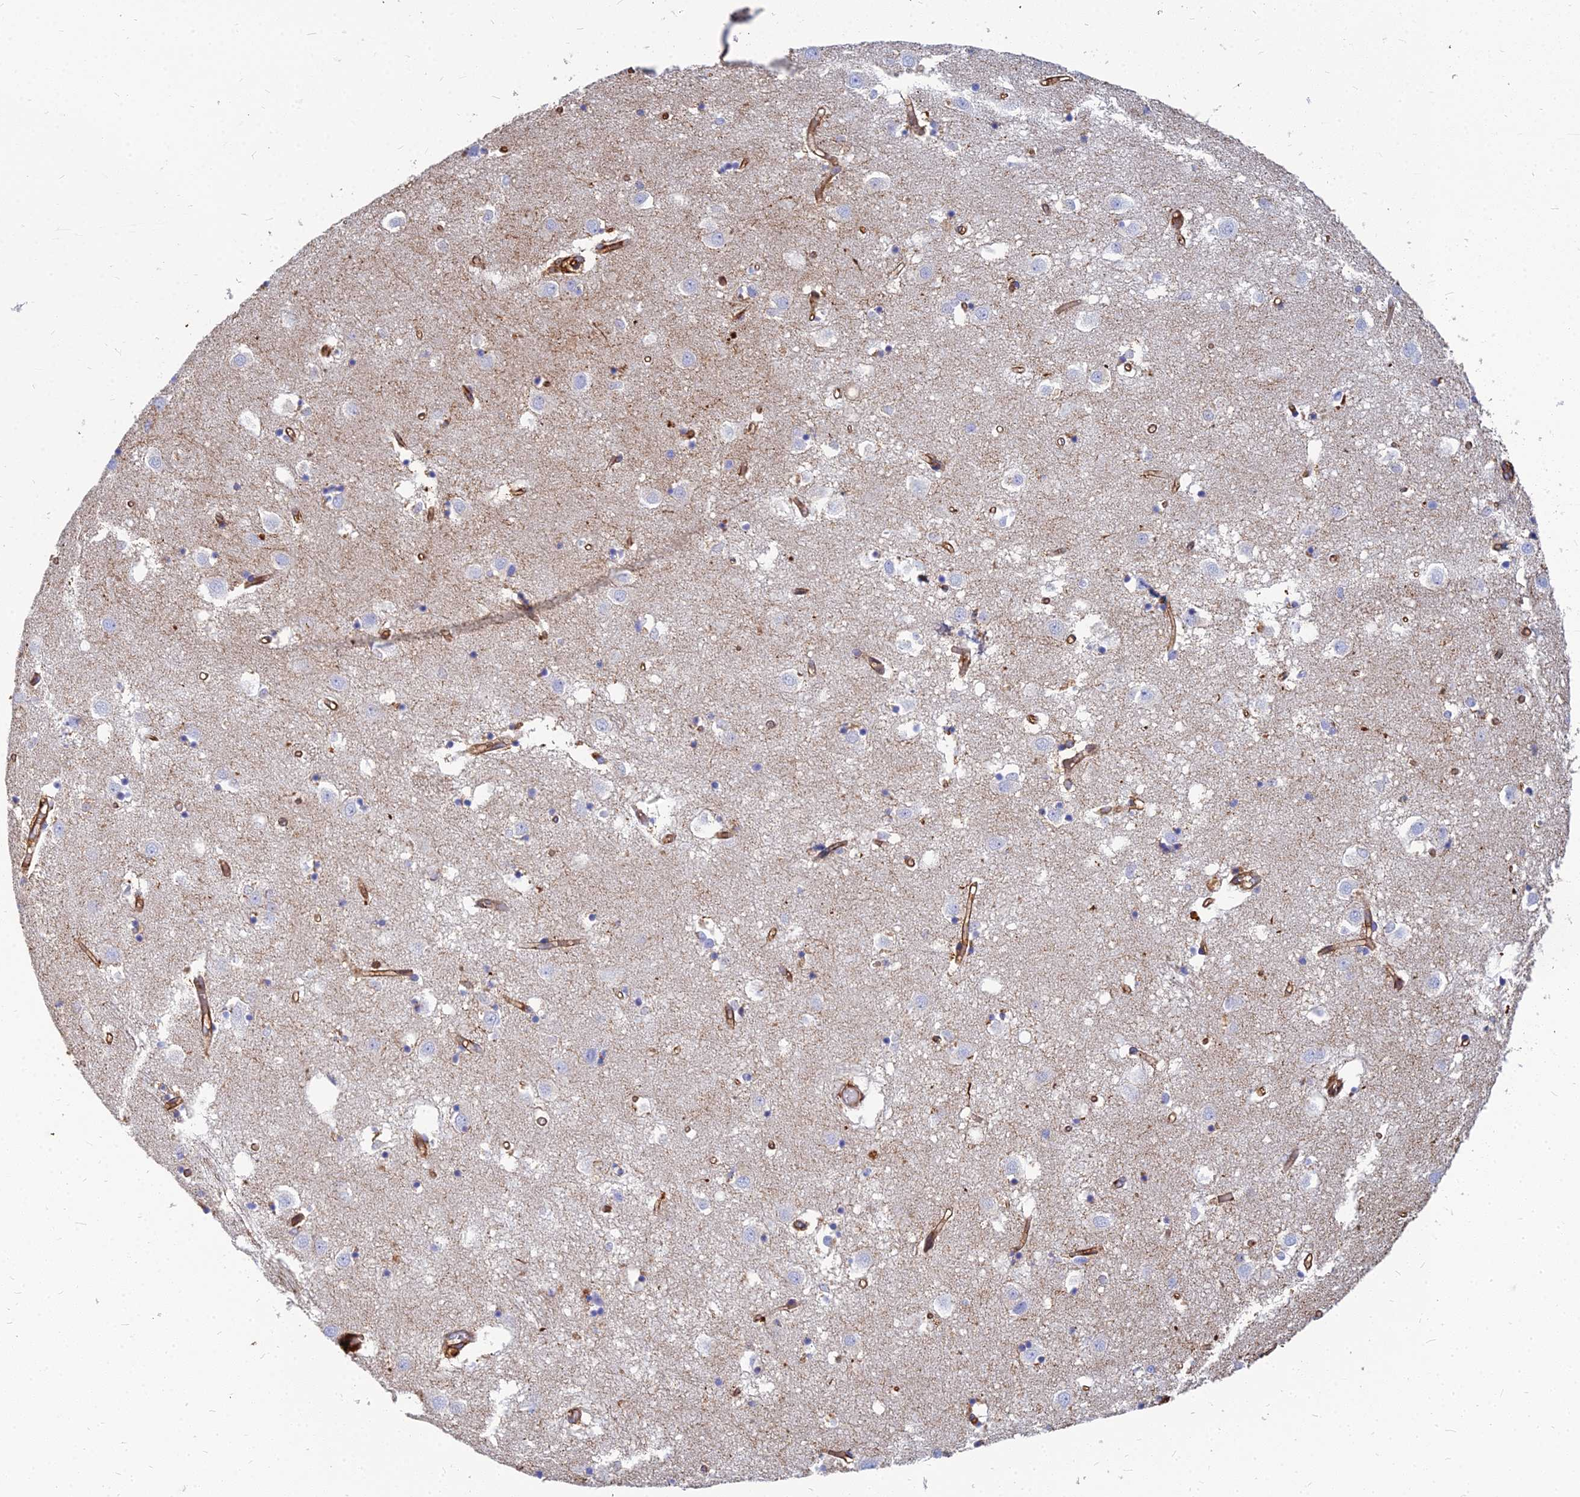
{"staining": {"intensity": "negative", "quantity": "none", "location": "none"}, "tissue": "caudate", "cell_type": "Glial cells", "image_type": "normal", "snomed": [{"axis": "morphology", "description": "Normal tissue, NOS"}, {"axis": "topography", "description": "Lateral ventricle wall"}], "caption": "This is a photomicrograph of IHC staining of unremarkable caudate, which shows no positivity in glial cells. (Brightfield microscopy of DAB IHC at high magnification).", "gene": "VAT1", "patient": {"sex": "male", "age": 70}}